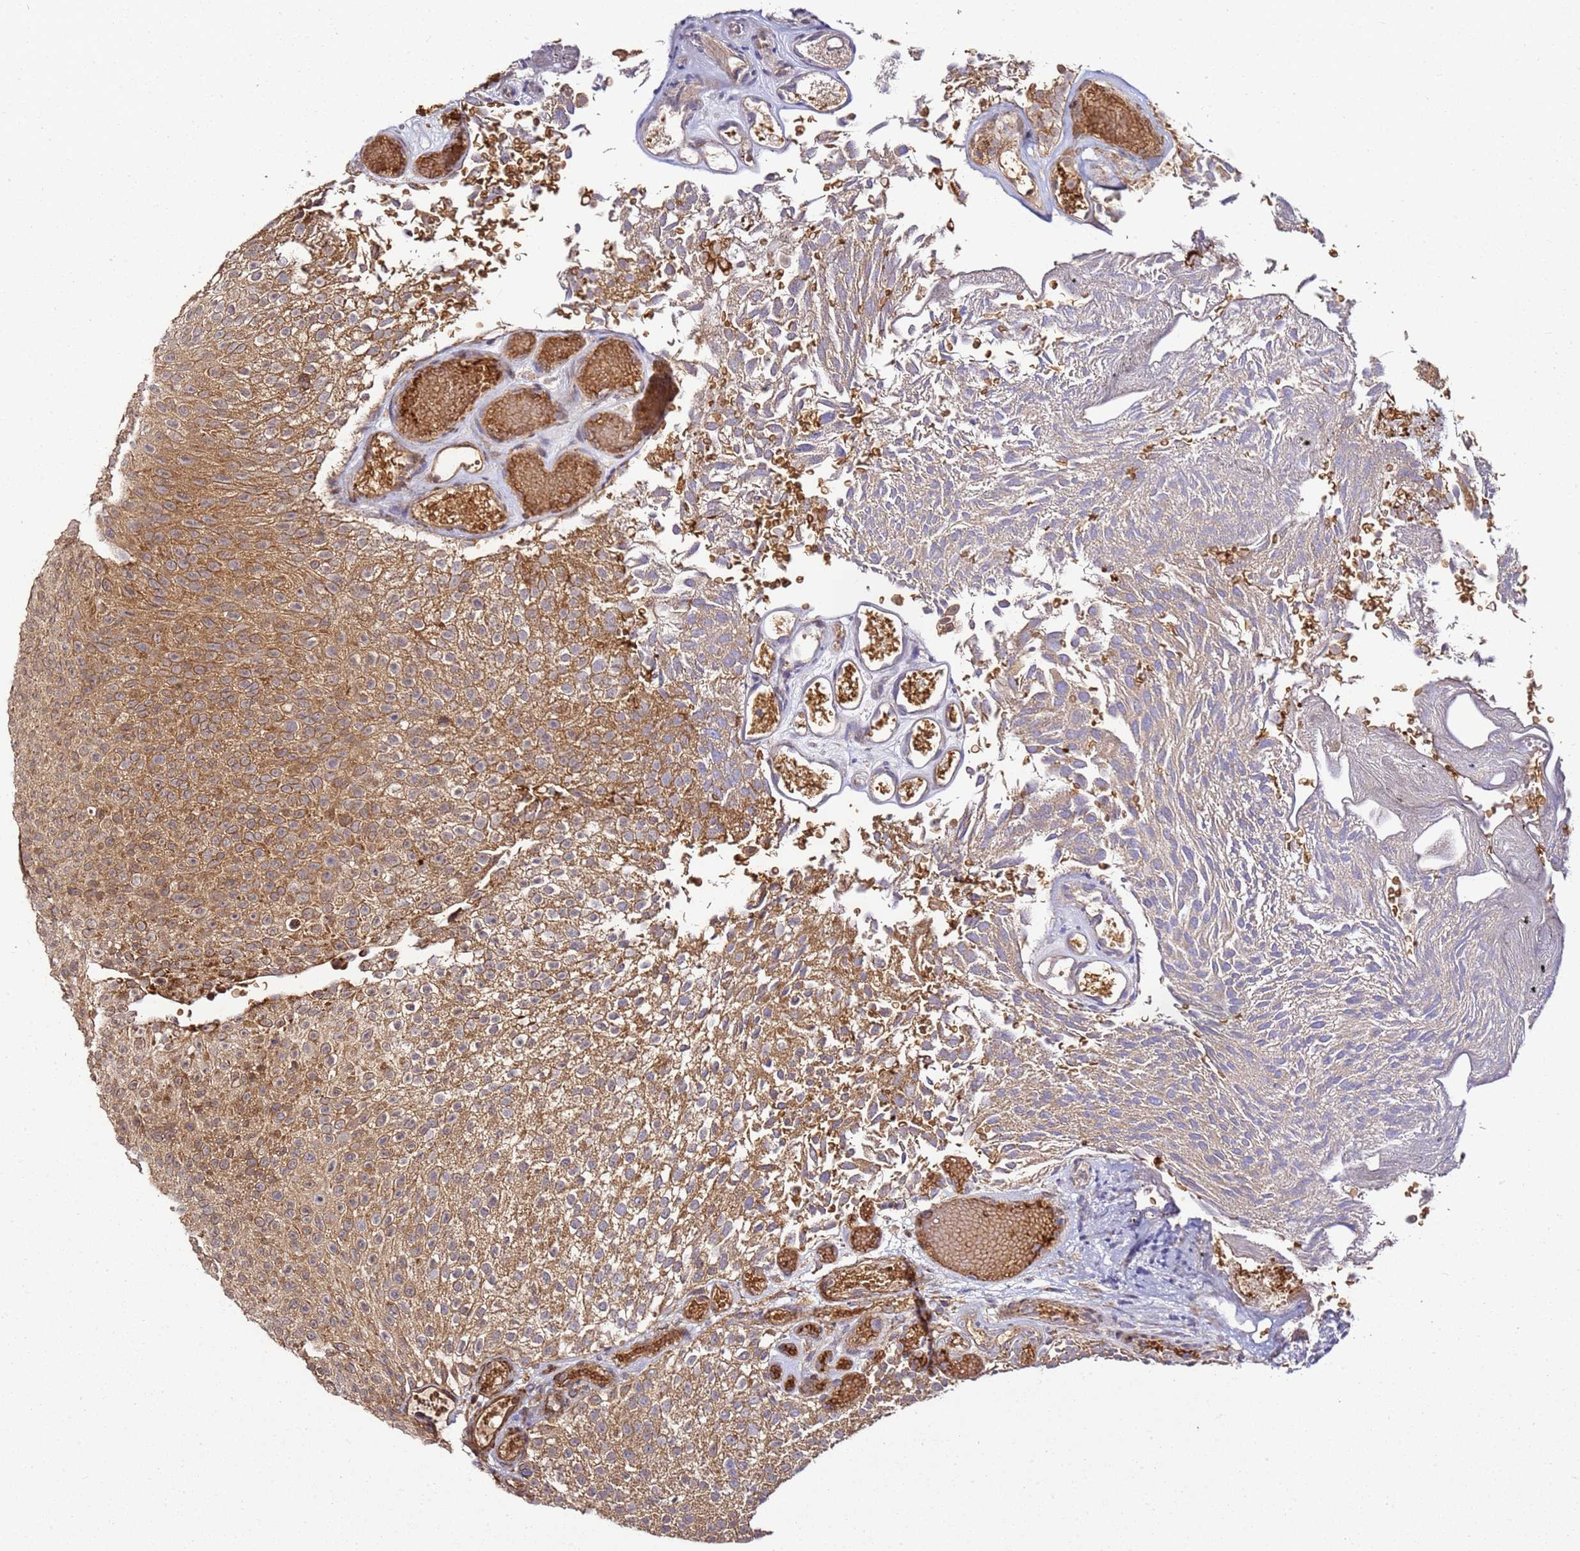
{"staining": {"intensity": "moderate", "quantity": ">75%", "location": "cytoplasmic/membranous"}, "tissue": "urothelial cancer", "cell_type": "Tumor cells", "image_type": "cancer", "snomed": [{"axis": "morphology", "description": "Urothelial carcinoma, Low grade"}, {"axis": "topography", "description": "Urinary bladder"}], "caption": "Protein positivity by immunohistochemistry (IHC) reveals moderate cytoplasmic/membranous staining in approximately >75% of tumor cells in urothelial carcinoma (low-grade). (brown staining indicates protein expression, while blue staining denotes nuclei).", "gene": "TM2D2", "patient": {"sex": "male", "age": 78}}